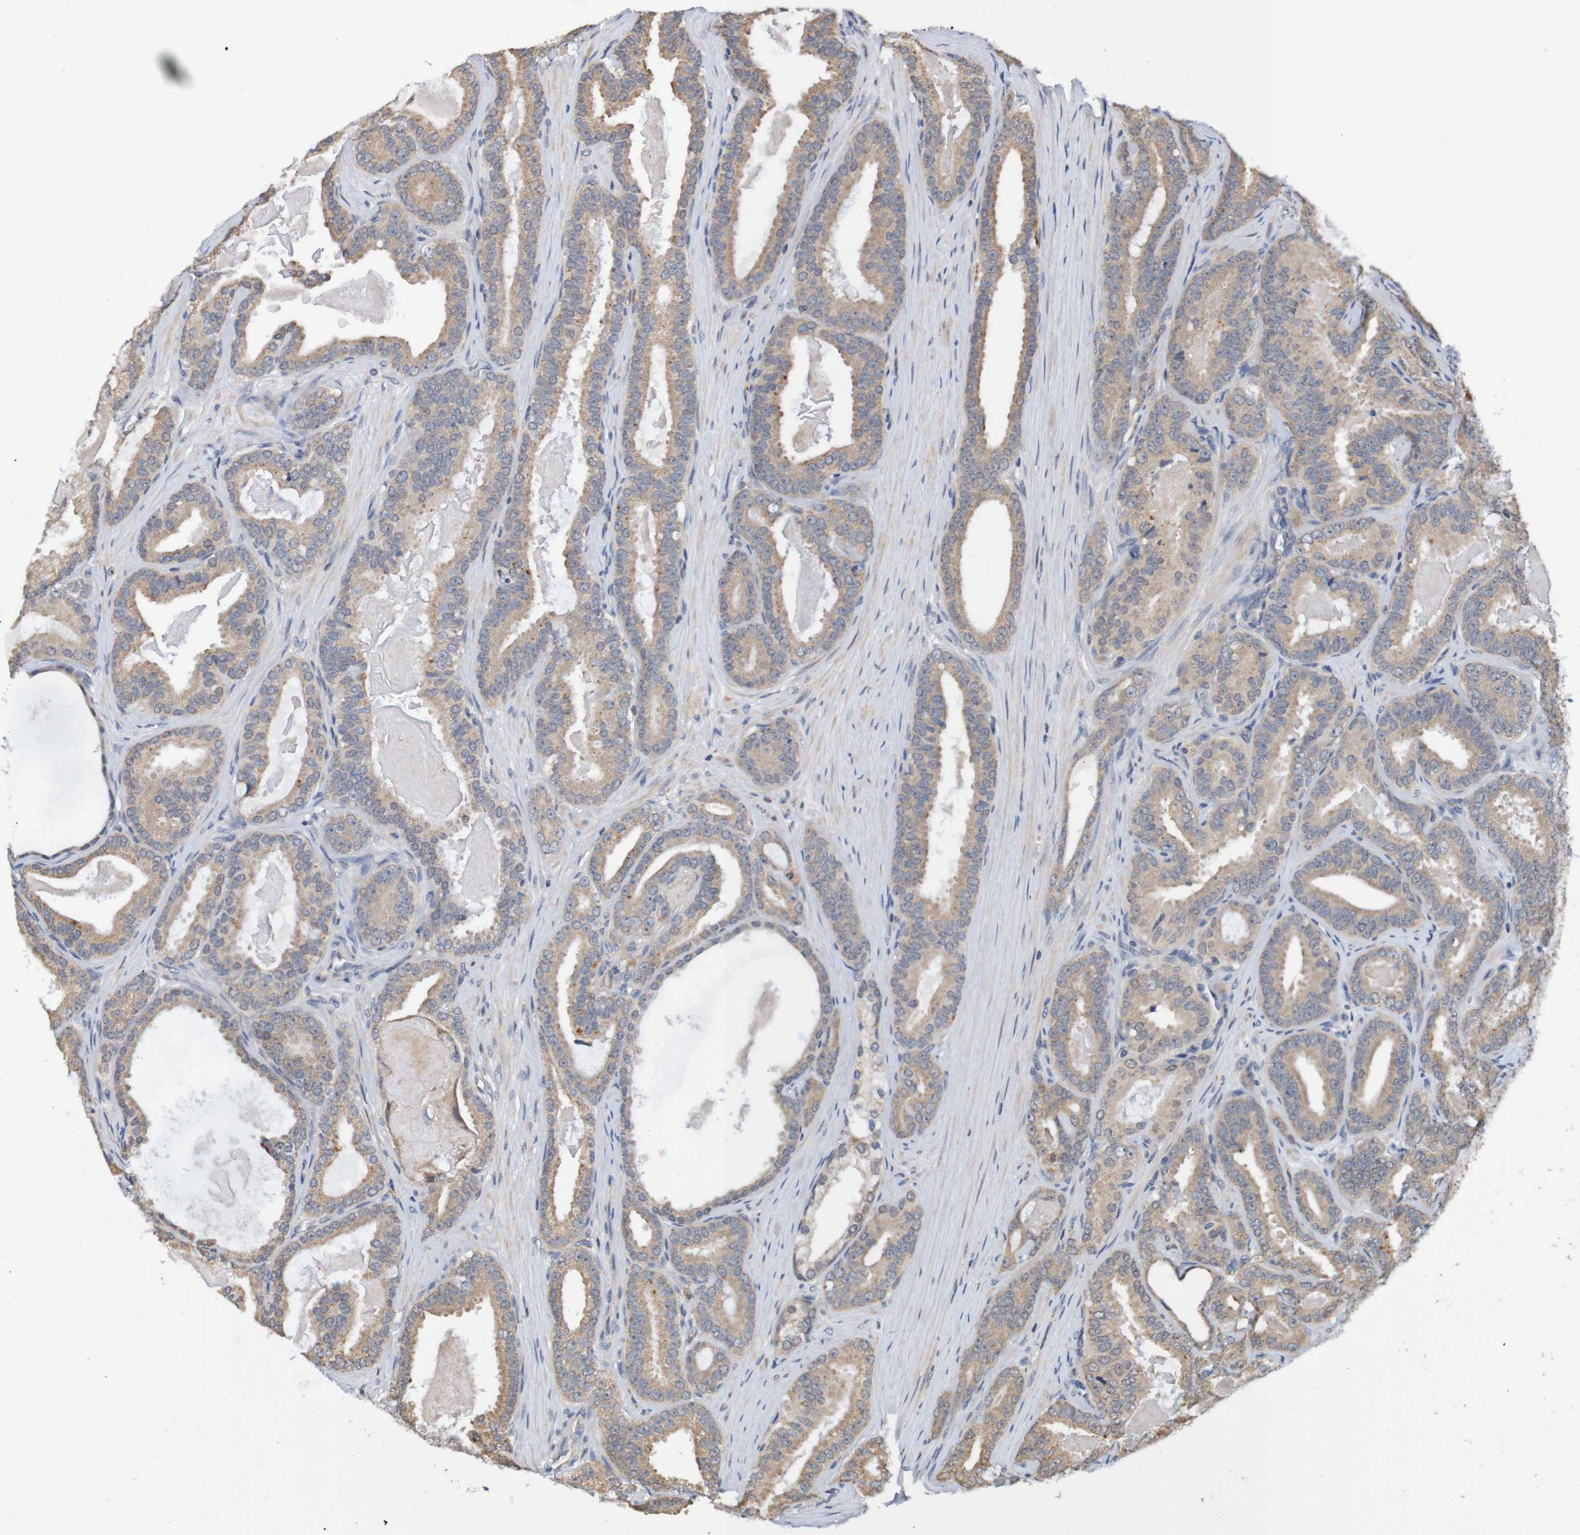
{"staining": {"intensity": "weak", "quantity": ">75%", "location": "cytoplasmic/membranous"}, "tissue": "prostate cancer", "cell_type": "Tumor cells", "image_type": "cancer", "snomed": [{"axis": "morphology", "description": "Adenocarcinoma, High grade"}, {"axis": "topography", "description": "Prostate"}], "caption": "DAB (3,3'-diaminobenzidine) immunohistochemical staining of prostate cancer shows weak cytoplasmic/membranous protein staining in about >75% of tumor cells.", "gene": "AXIN1", "patient": {"sex": "male", "age": 60}}